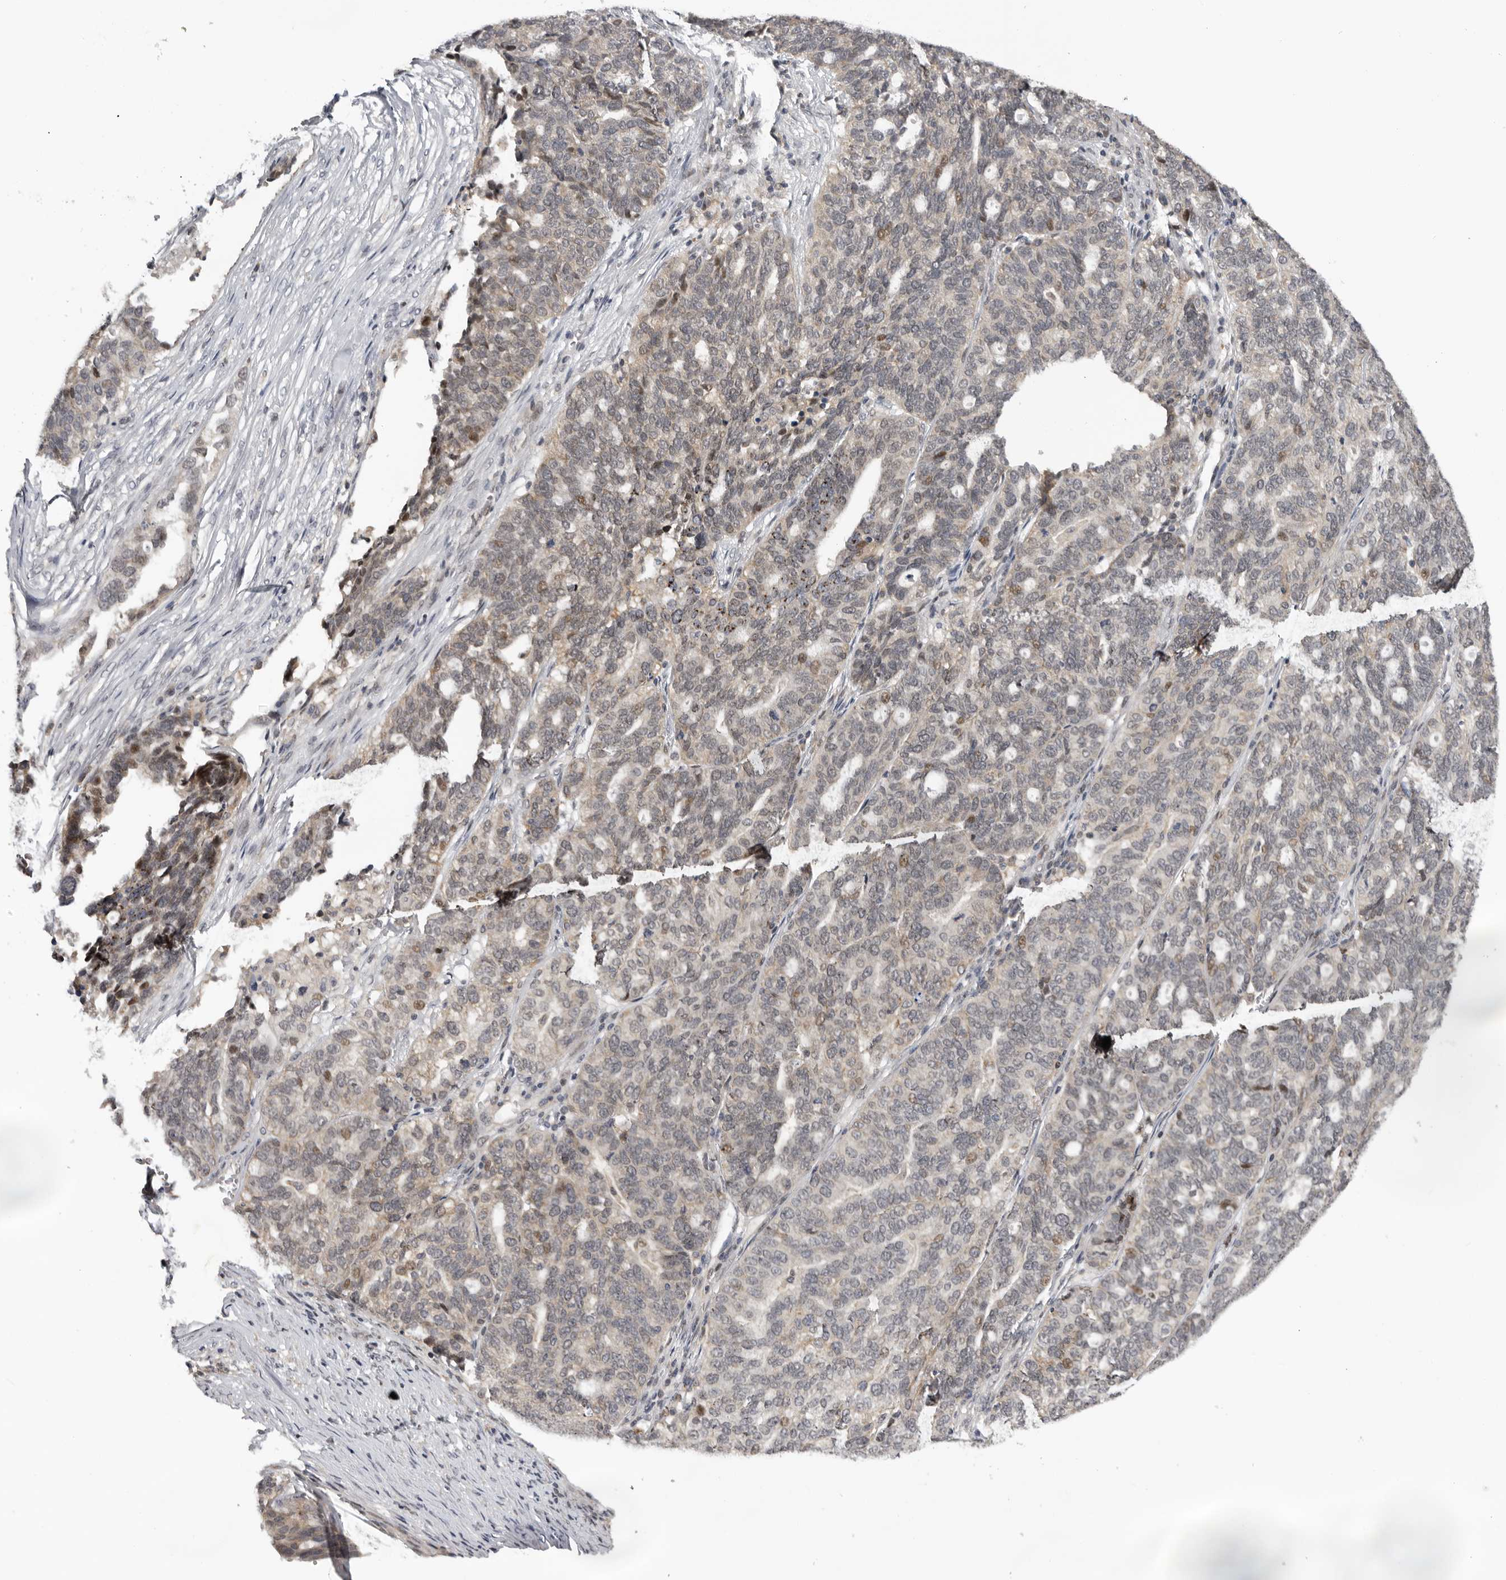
{"staining": {"intensity": "weak", "quantity": "<25%", "location": "nuclear"}, "tissue": "ovarian cancer", "cell_type": "Tumor cells", "image_type": "cancer", "snomed": [{"axis": "morphology", "description": "Cystadenocarcinoma, serous, NOS"}, {"axis": "topography", "description": "Ovary"}], "caption": "High magnification brightfield microscopy of ovarian cancer (serous cystadenocarcinoma) stained with DAB (brown) and counterstained with hematoxylin (blue): tumor cells show no significant staining.", "gene": "KIF2B", "patient": {"sex": "female", "age": 59}}